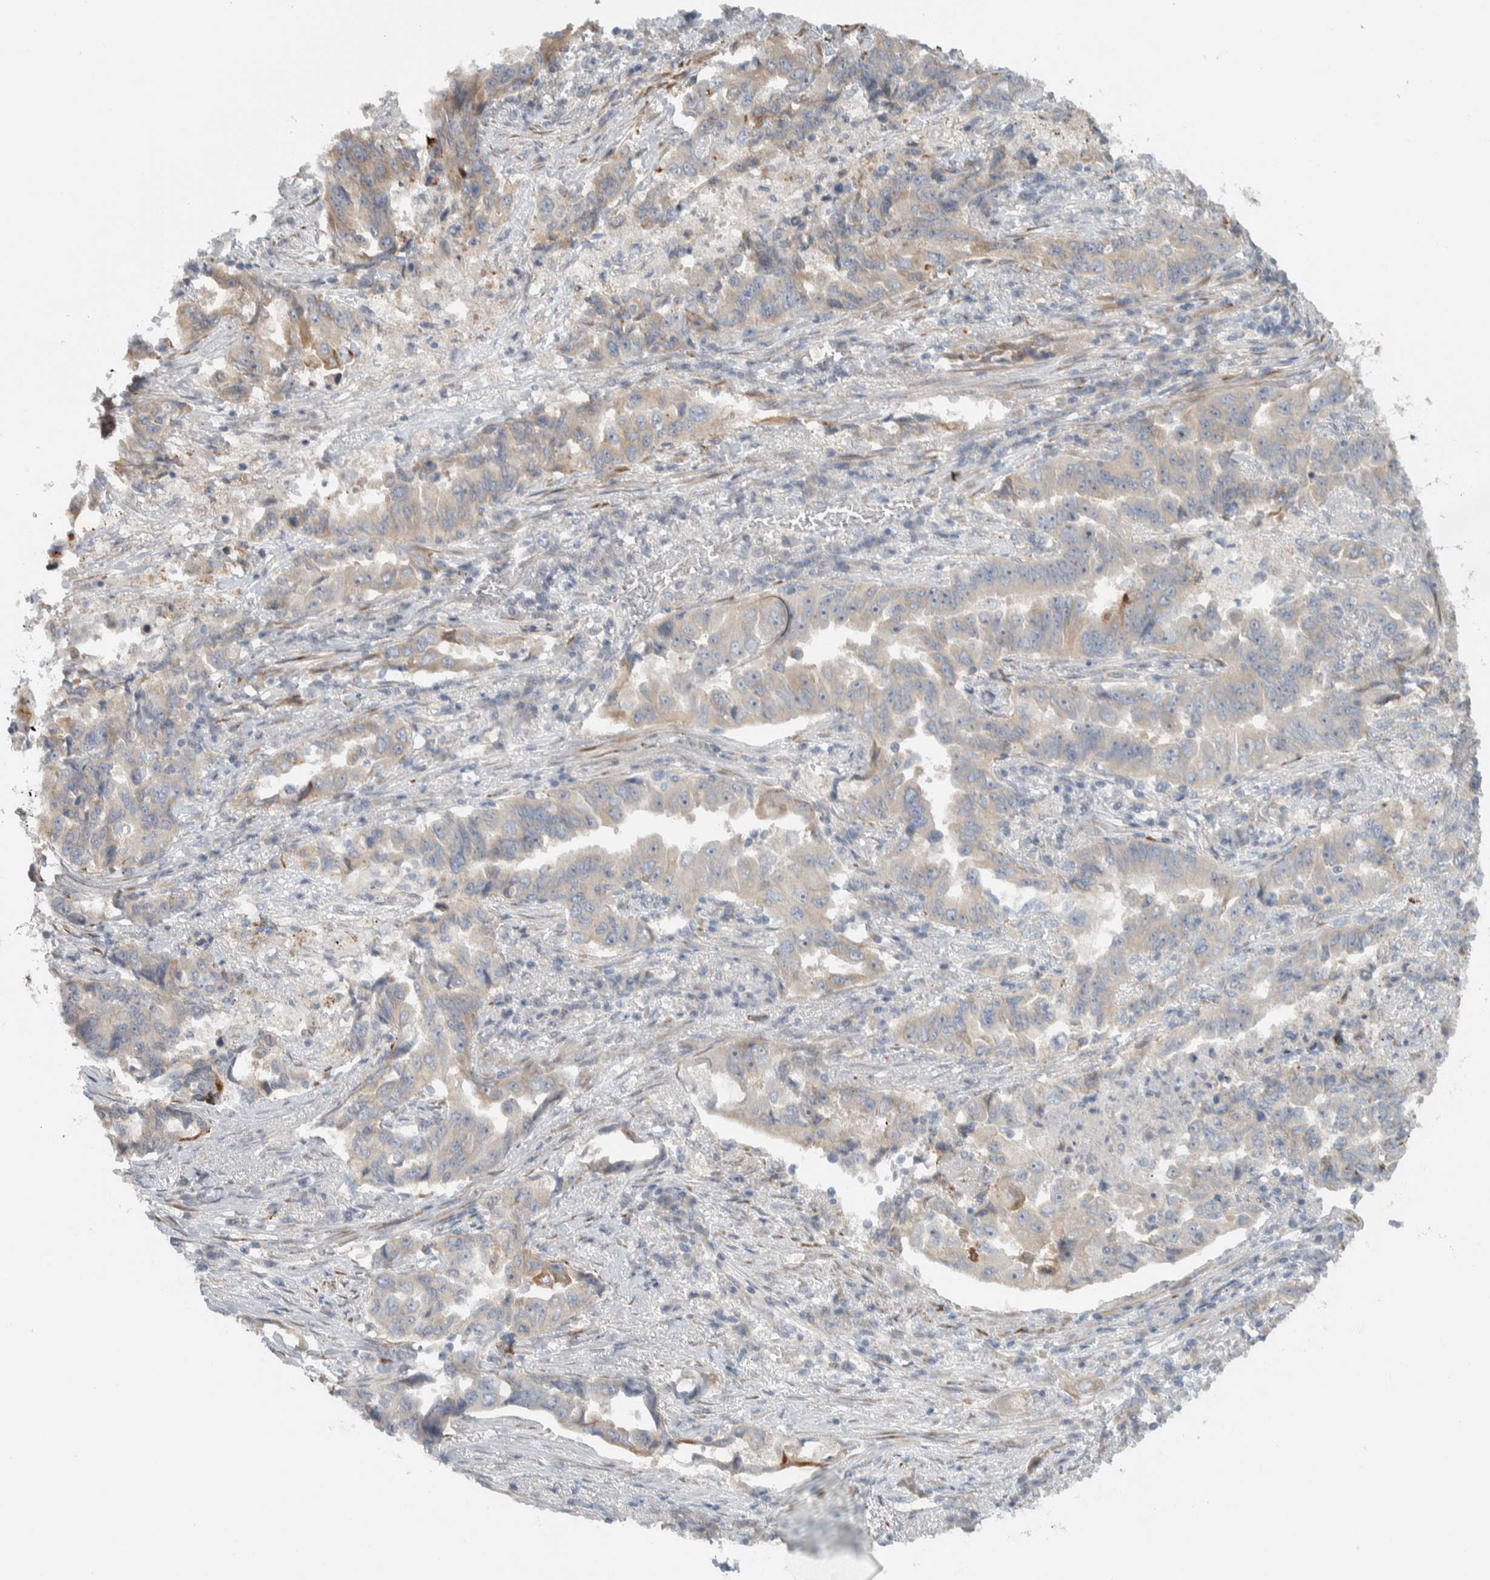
{"staining": {"intensity": "weak", "quantity": "25%-75%", "location": "cytoplasmic/membranous"}, "tissue": "lung cancer", "cell_type": "Tumor cells", "image_type": "cancer", "snomed": [{"axis": "morphology", "description": "Adenocarcinoma, NOS"}, {"axis": "topography", "description": "Lung"}], "caption": "A histopathology image of adenocarcinoma (lung) stained for a protein exhibits weak cytoplasmic/membranous brown staining in tumor cells.", "gene": "HGS", "patient": {"sex": "female", "age": 51}}